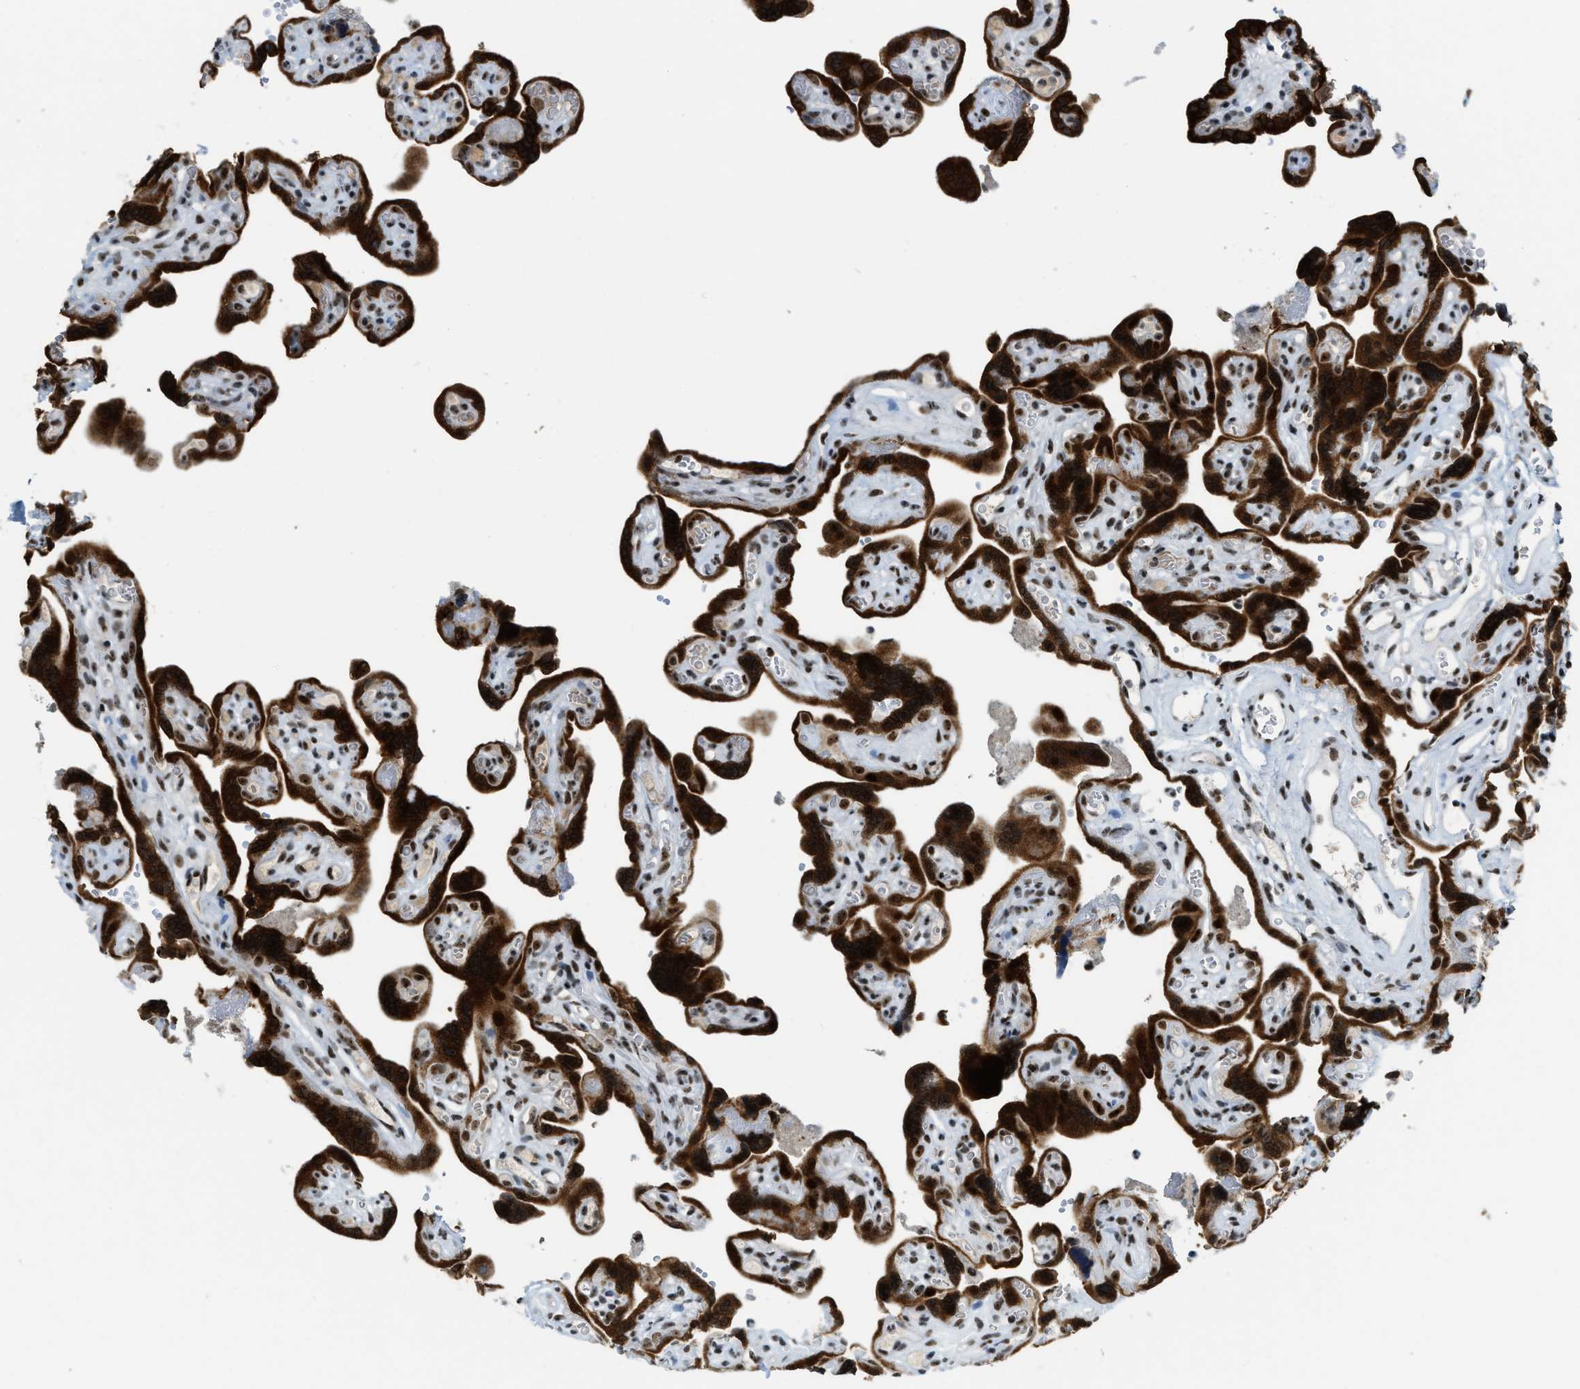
{"staining": {"intensity": "strong", "quantity": ">75%", "location": "nuclear"}, "tissue": "placenta", "cell_type": "Decidual cells", "image_type": "normal", "snomed": [{"axis": "morphology", "description": "Normal tissue, NOS"}, {"axis": "topography", "description": "Placenta"}], "caption": "Brown immunohistochemical staining in unremarkable placenta shows strong nuclear expression in about >75% of decidual cells.", "gene": "URB1", "patient": {"sex": "female", "age": 30}}